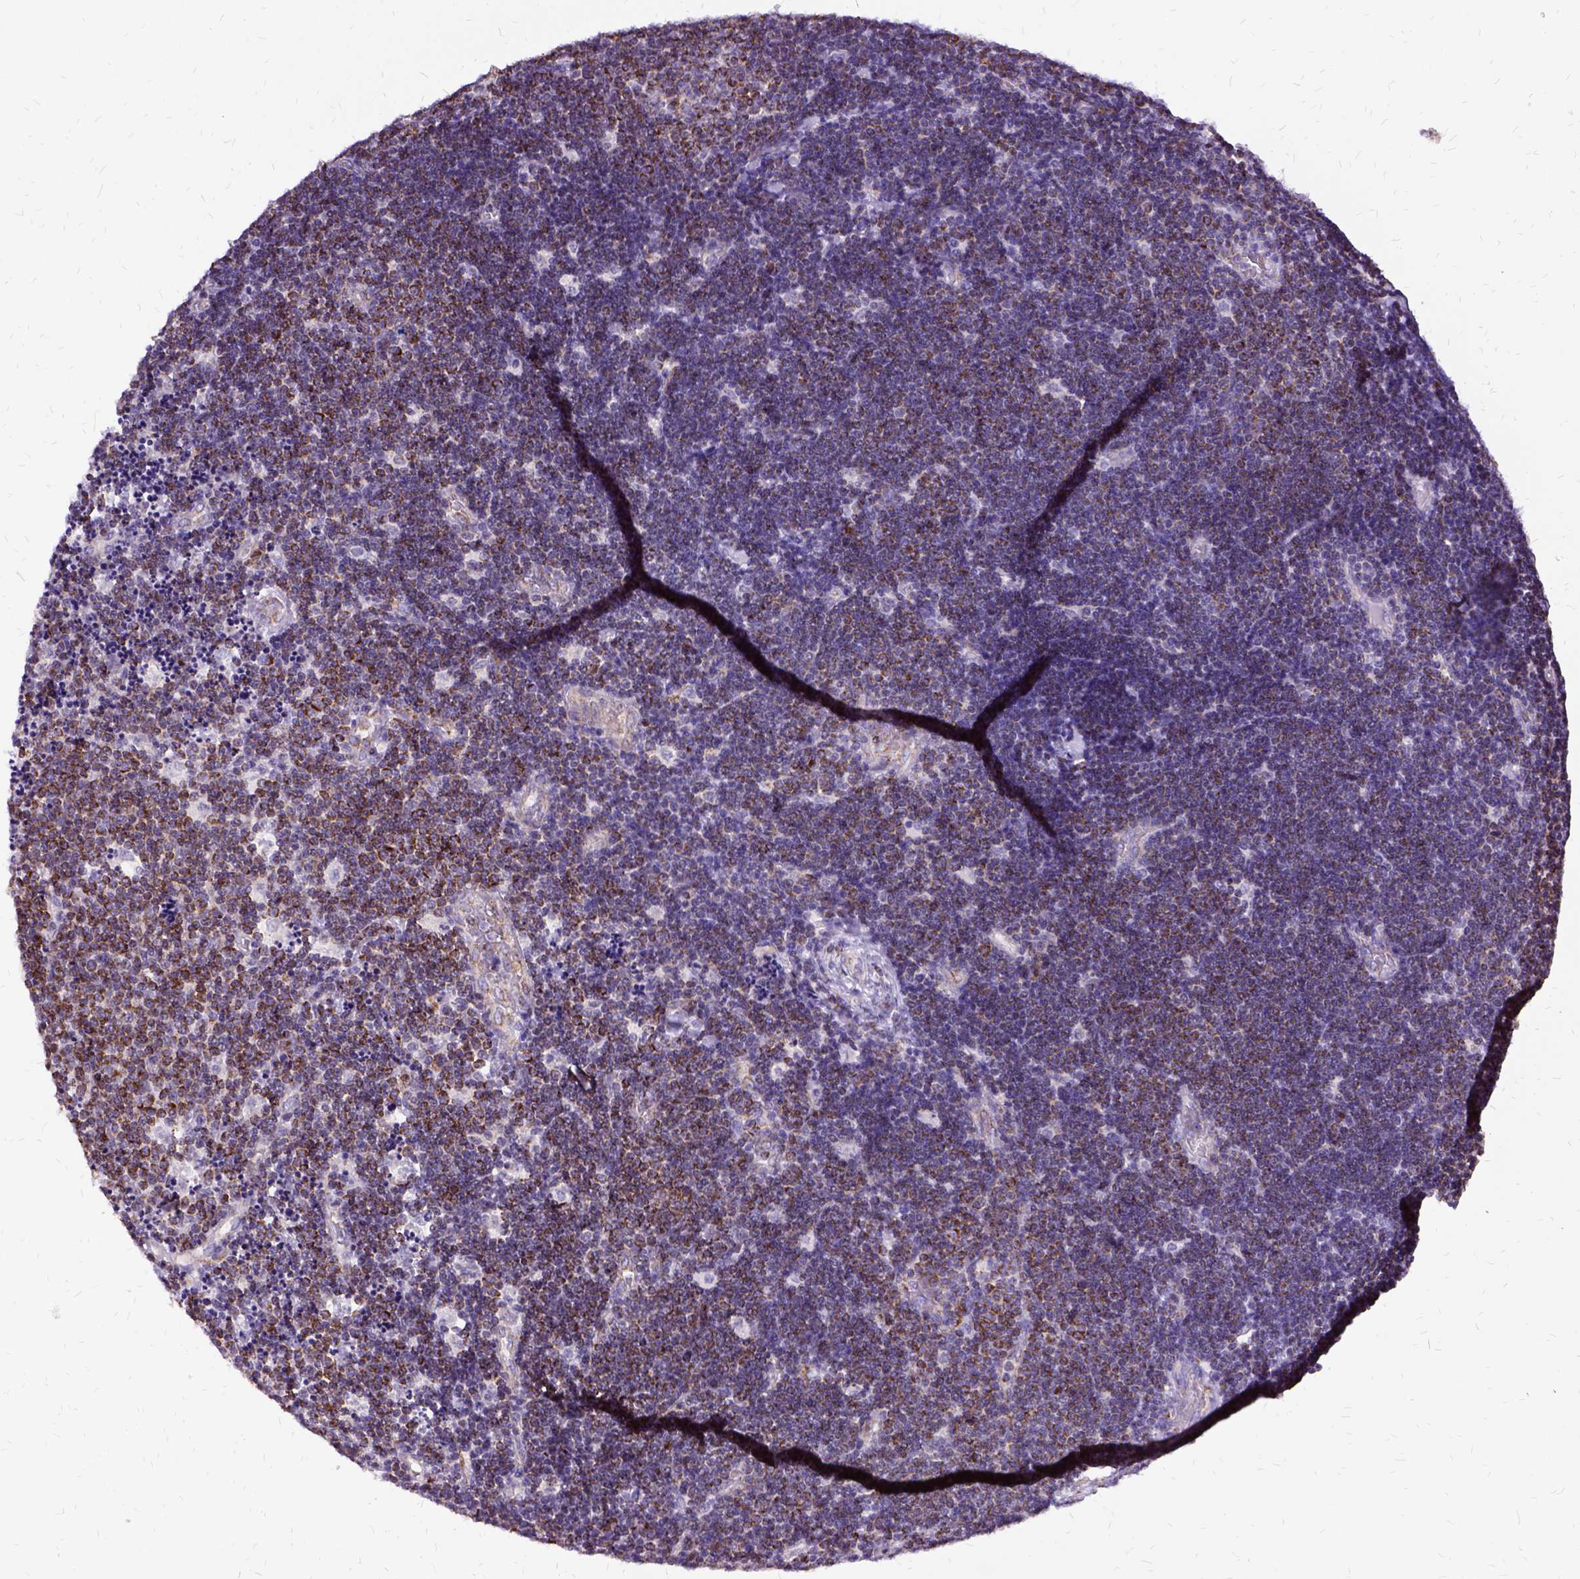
{"staining": {"intensity": "moderate", "quantity": "25%-75%", "location": "cytoplasmic/membranous"}, "tissue": "lymphoma", "cell_type": "Tumor cells", "image_type": "cancer", "snomed": [{"axis": "morphology", "description": "Malignant lymphoma, non-Hodgkin's type, Low grade"}, {"axis": "topography", "description": "Brain"}], "caption": "Protein analysis of malignant lymphoma, non-Hodgkin's type (low-grade) tissue shows moderate cytoplasmic/membranous staining in approximately 25%-75% of tumor cells. (Stains: DAB (3,3'-diaminobenzidine) in brown, nuclei in blue, Microscopy: brightfield microscopy at high magnification).", "gene": "OXCT1", "patient": {"sex": "female", "age": 66}}